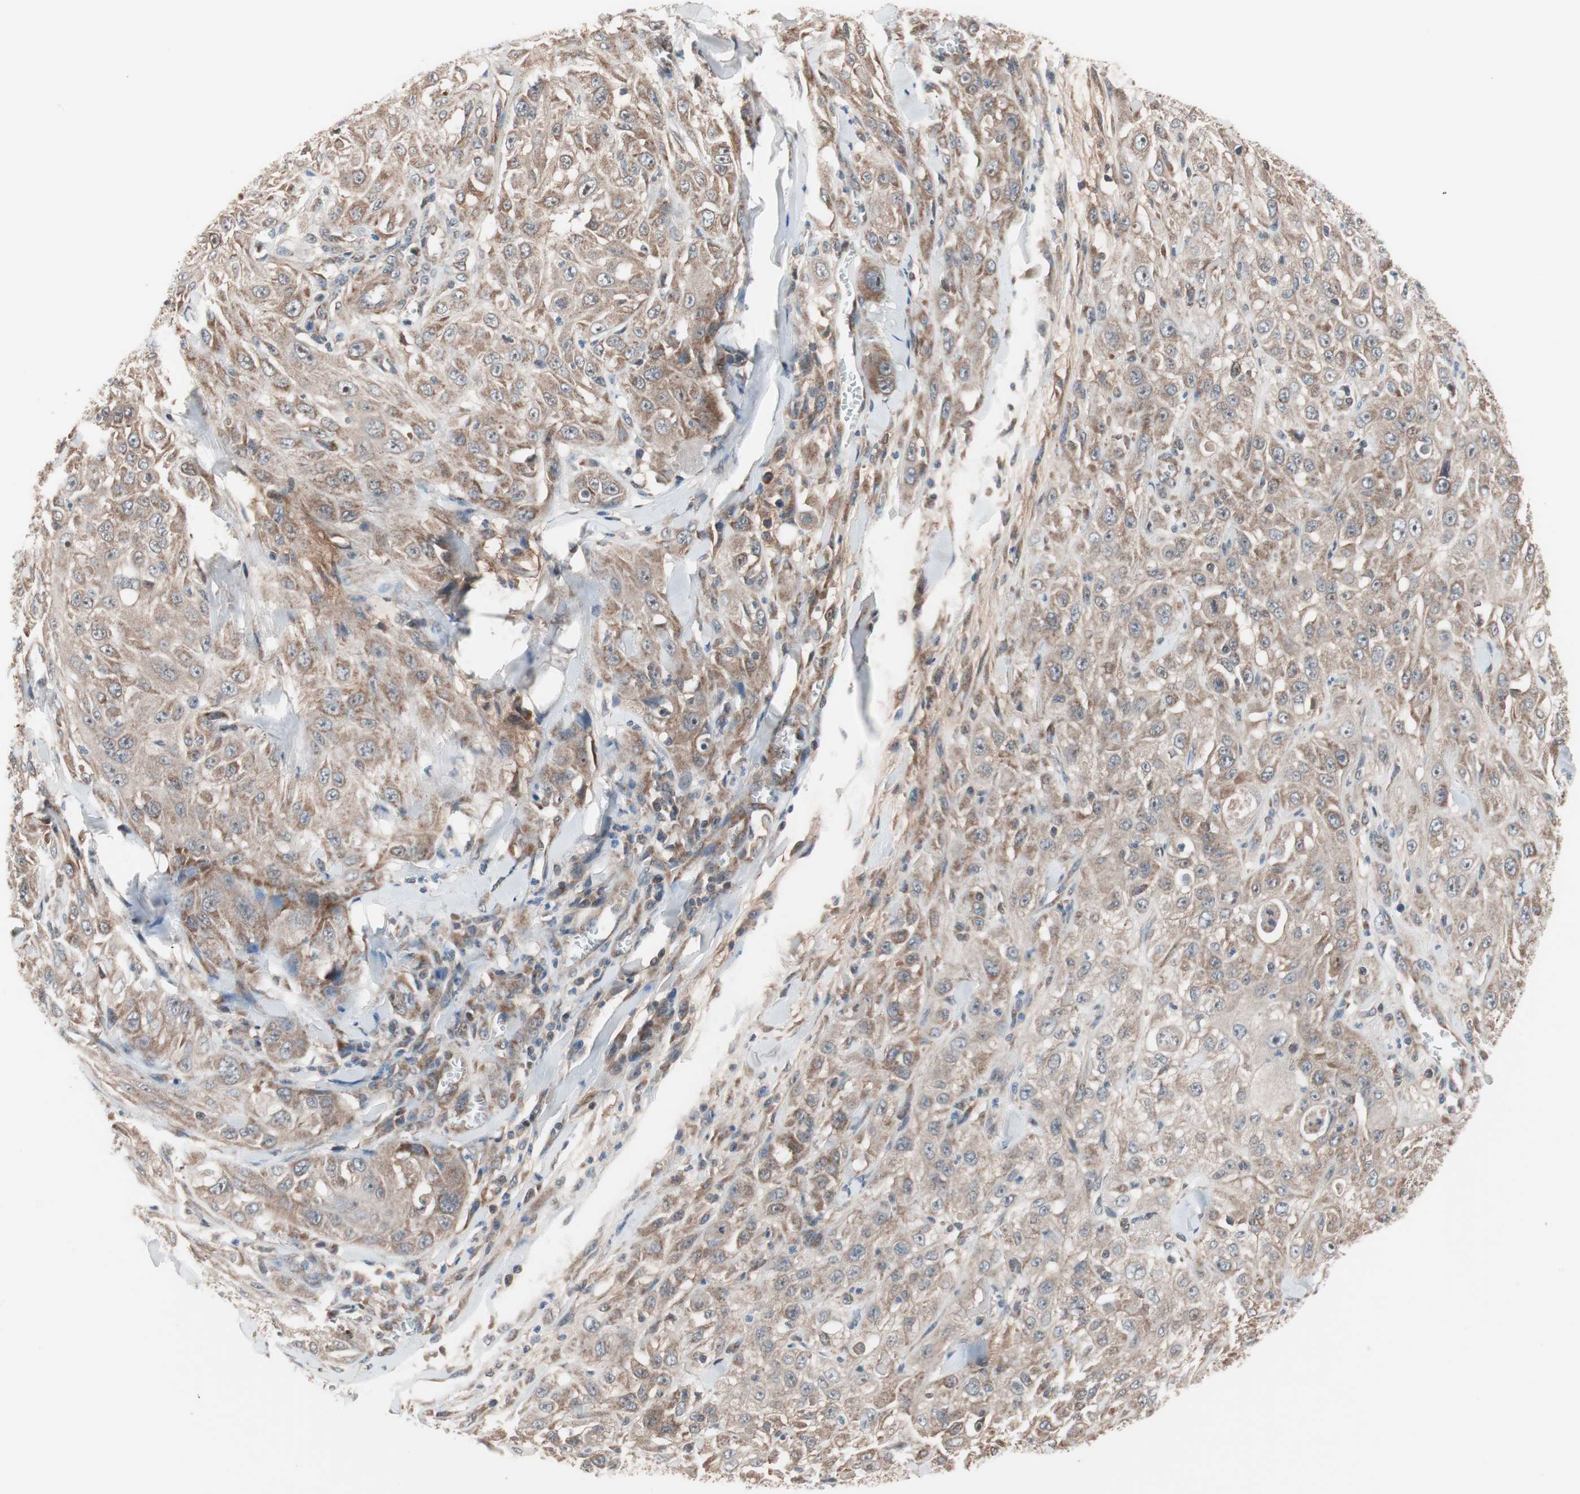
{"staining": {"intensity": "moderate", "quantity": ">75%", "location": "cytoplasmic/membranous"}, "tissue": "skin cancer", "cell_type": "Tumor cells", "image_type": "cancer", "snomed": [{"axis": "morphology", "description": "Squamous cell carcinoma, NOS"}, {"axis": "morphology", "description": "Squamous cell carcinoma, metastatic, NOS"}, {"axis": "topography", "description": "Skin"}, {"axis": "topography", "description": "Lymph node"}], "caption": "A brown stain labels moderate cytoplasmic/membranous staining of a protein in human metastatic squamous cell carcinoma (skin) tumor cells.", "gene": "HMBS", "patient": {"sex": "male", "age": 75}}